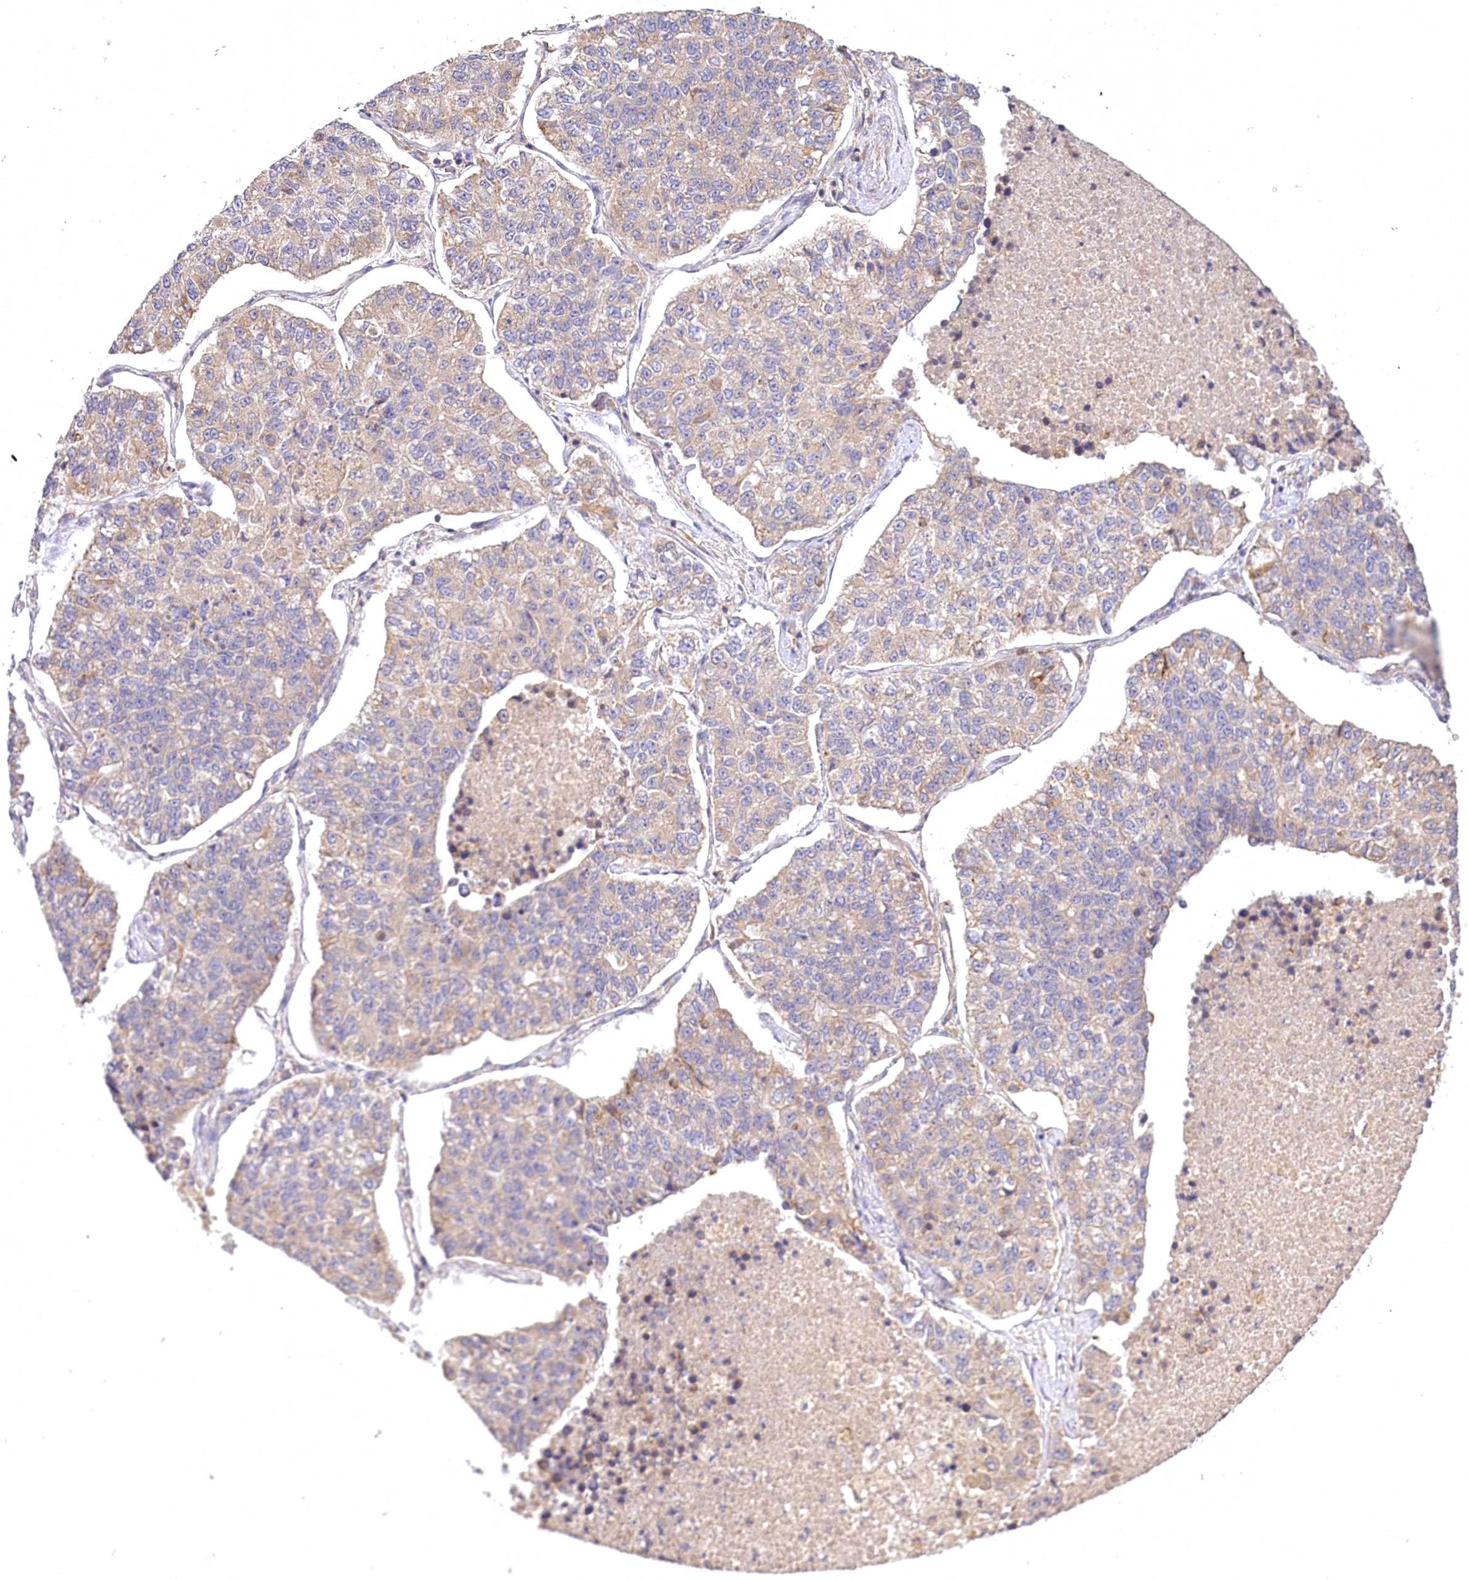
{"staining": {"intensity": "weak", "quantity": "25%-75%", "location": "cytoplasmic/membranous"}, "tissue": "lung cancer", "cell_type": "Tumor cells", "image_type": "cancer", "snomed": [{"axis": "morphology", "description": "Adenocarcinoma, NOS"}, {"axis": "topography", "description": "Lung"}], "caption": "Immunohistochemistry micrograph of neoplastic tissue: lung adenocarcinoma stained using immunohistochemistry displays low levels of weak protein expression localized specifically in the cytoplasmic/membranous of tumor cells, appearing as a cytoplasmic/membranous brown color.", "gene": "LSS", "patient": {"sex": "male", "age": 49}}